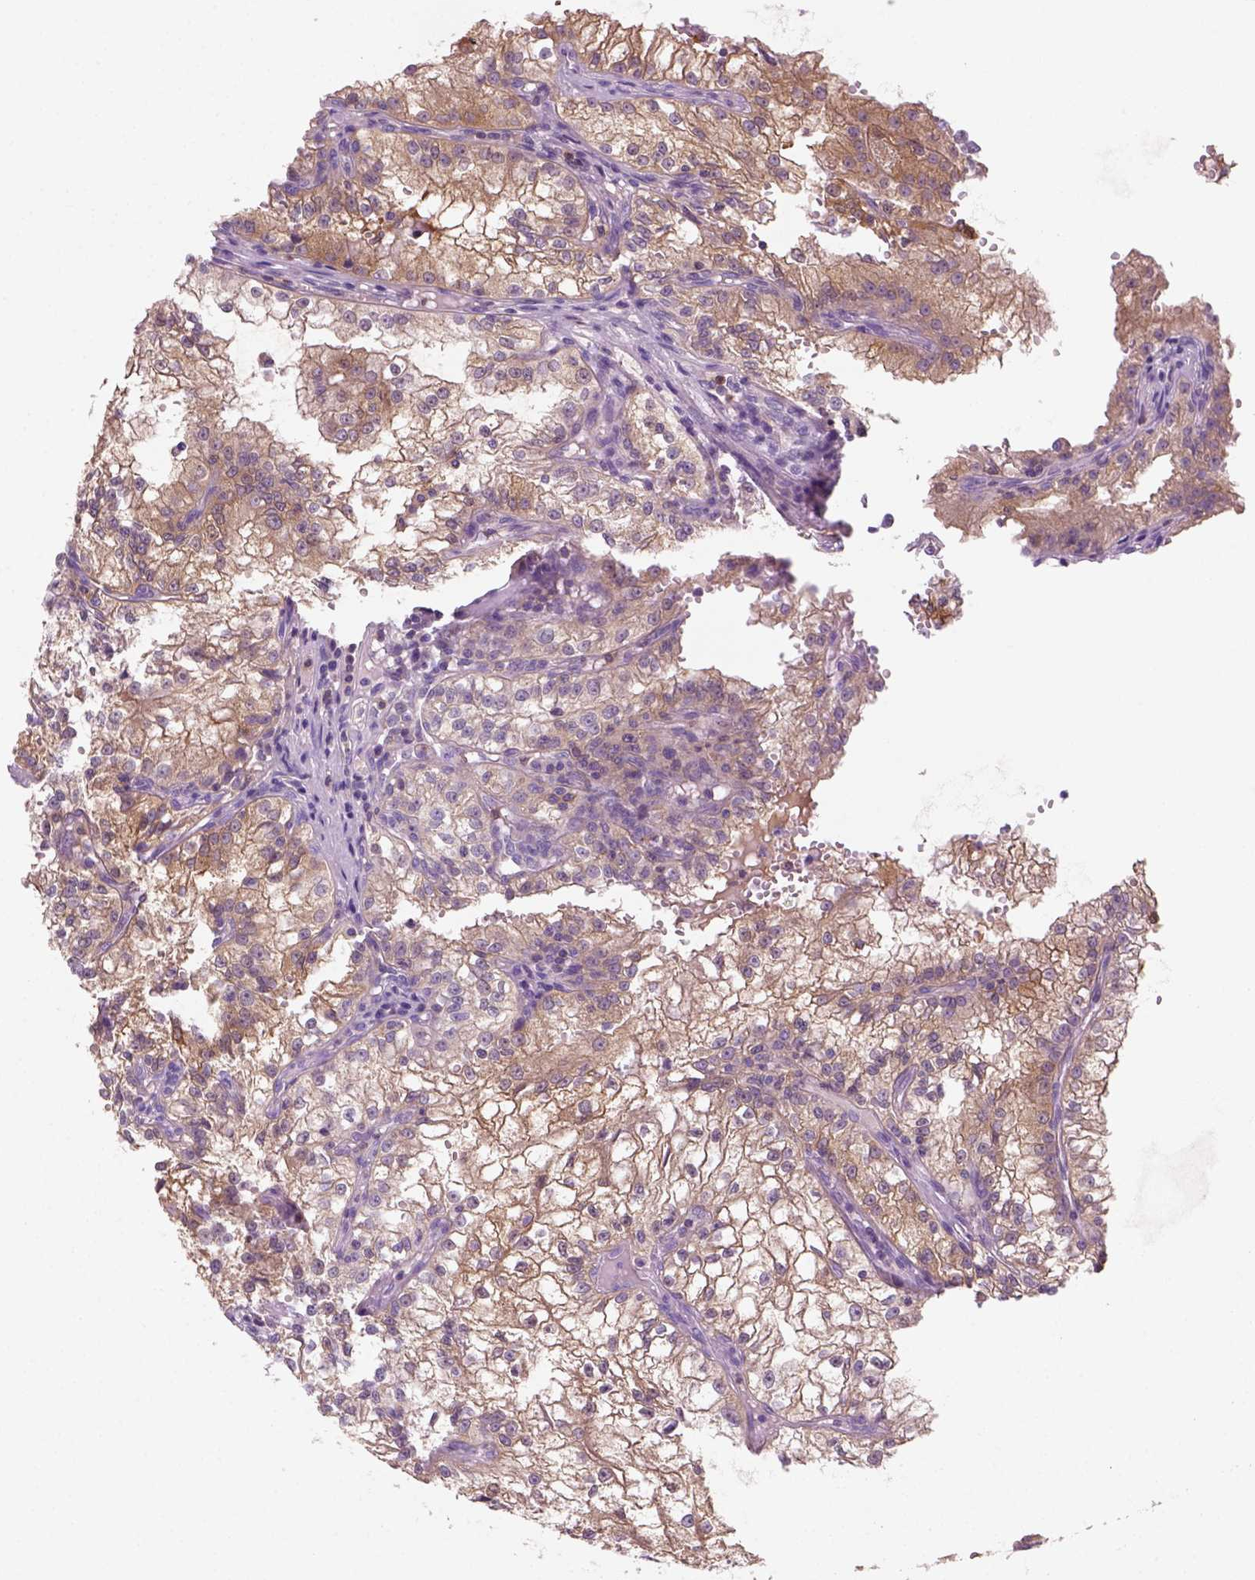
{"staining": {"intensity": "moderate", "quantity": ">75%", "location": "cytoplasmic/membranous"}, "tissue": "renal cancer", "cell_type": "Tumor cells", "image_type": "cancer", "snomed": [{"axis": "morphology", "description": "Adenocarcinoma, NOS"}, {"axis": "topography", "description": "Kidney"}], "caption": "Moderate cytoplasmic/membranous positivity is appreciated in approximately >75% of tumor cells in adenocarcinoma (renal).", "gene": "GOT1", "patient": {"sex": "male", "age": 36}}